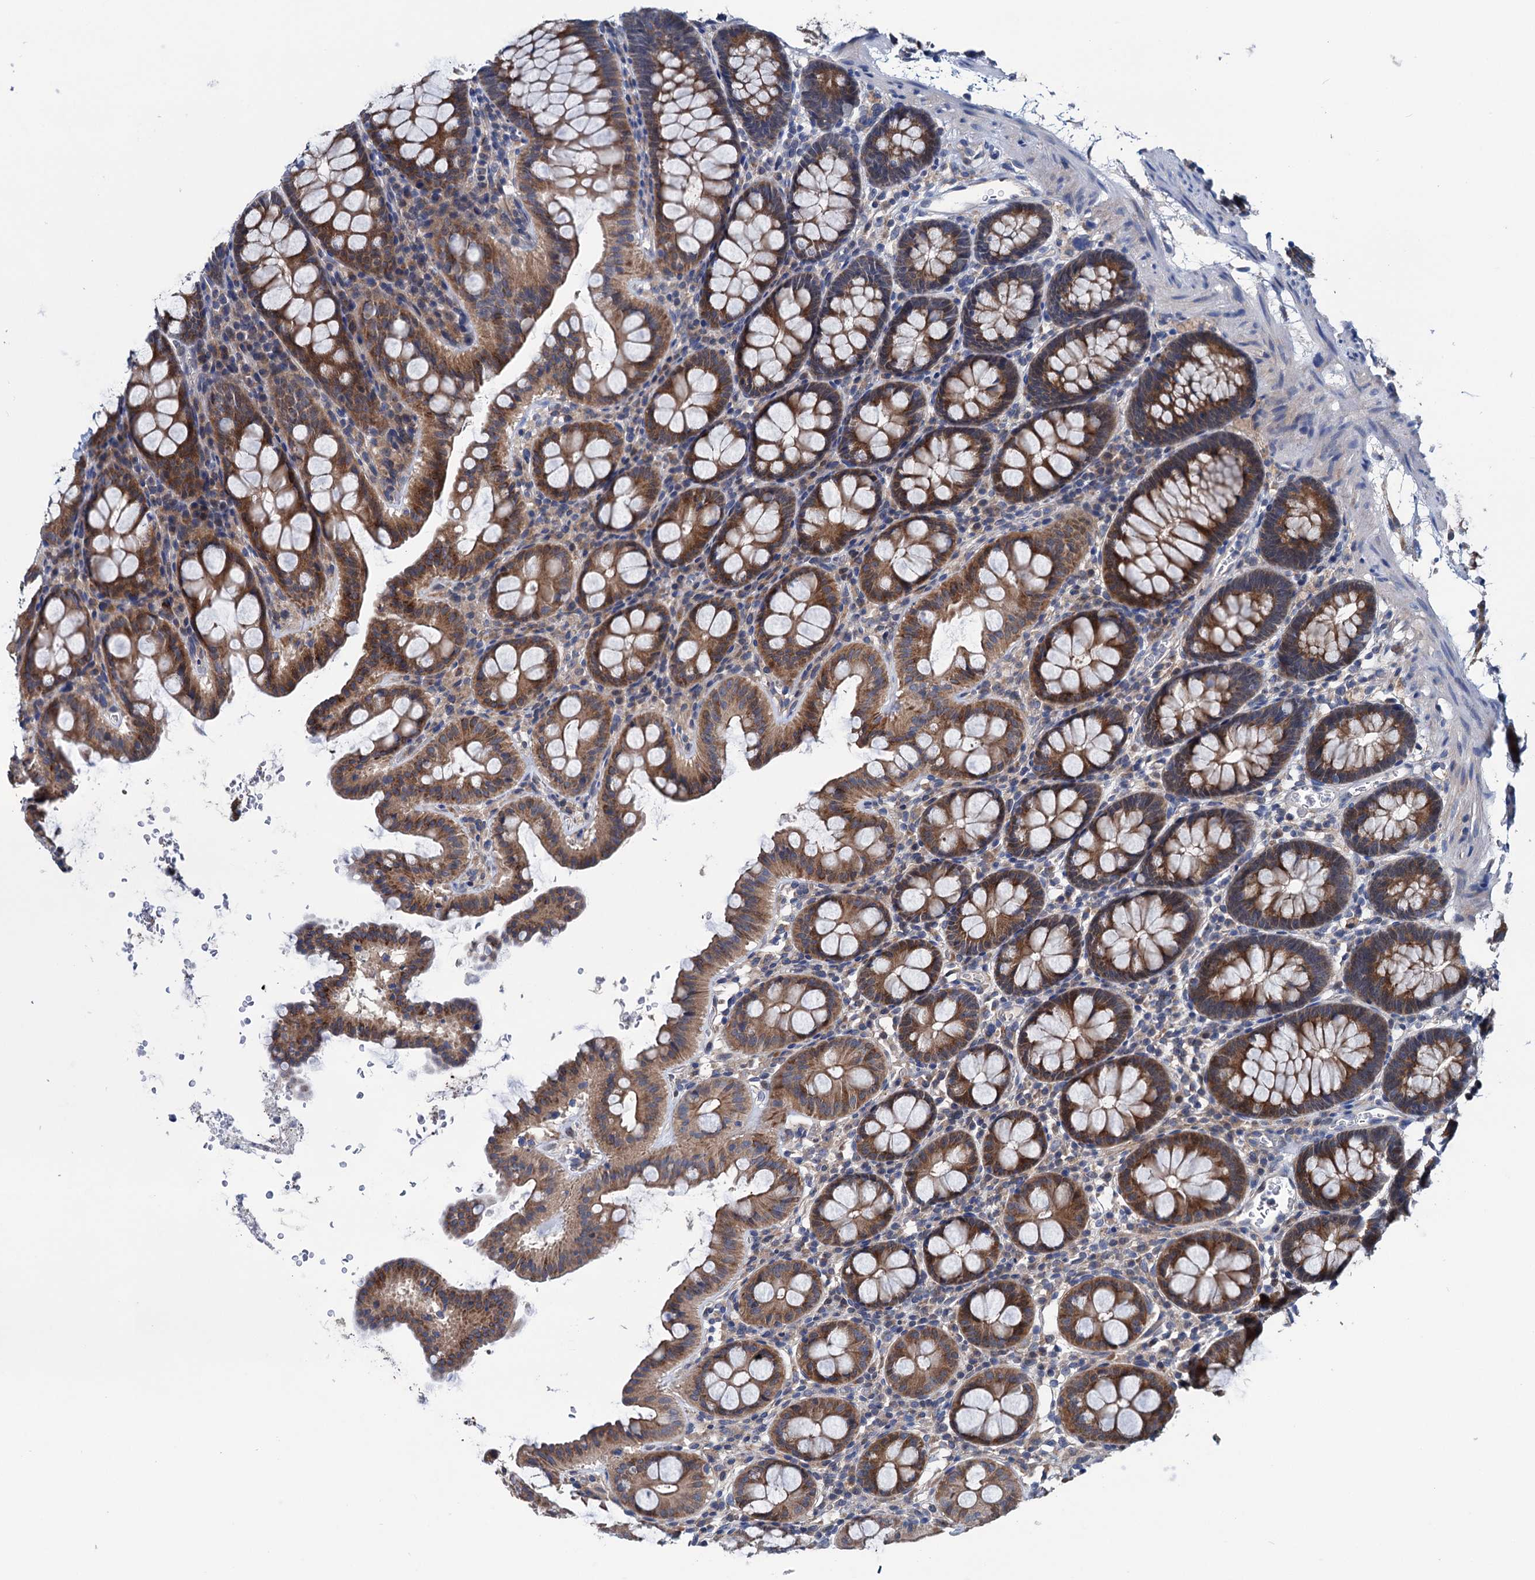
{"staining": {"intensity": "negative", "quantity": "none", "location": "none"}, "tissue": "colon", "cell_type": "Endothelial cells", "image_type": "normal", "snomed": [{"axis": "morphology", "description": "Normal tissue, NOS"}, {"axis": "topography", "description": "Colon"}], "caption": "This image is of unremarkable colon stained with immunohistochemistry to label a protein in brown with the nuclei are counter-stained blue. There is no positivity in endothelial cells. (DAB (3,3'-diaminobenzidine) immunohistochemistry (IHC) visualized using brightfield microscopy, high magnification).", "gene": "EYA4", "patient": {"sex": "male", "age": 75}}